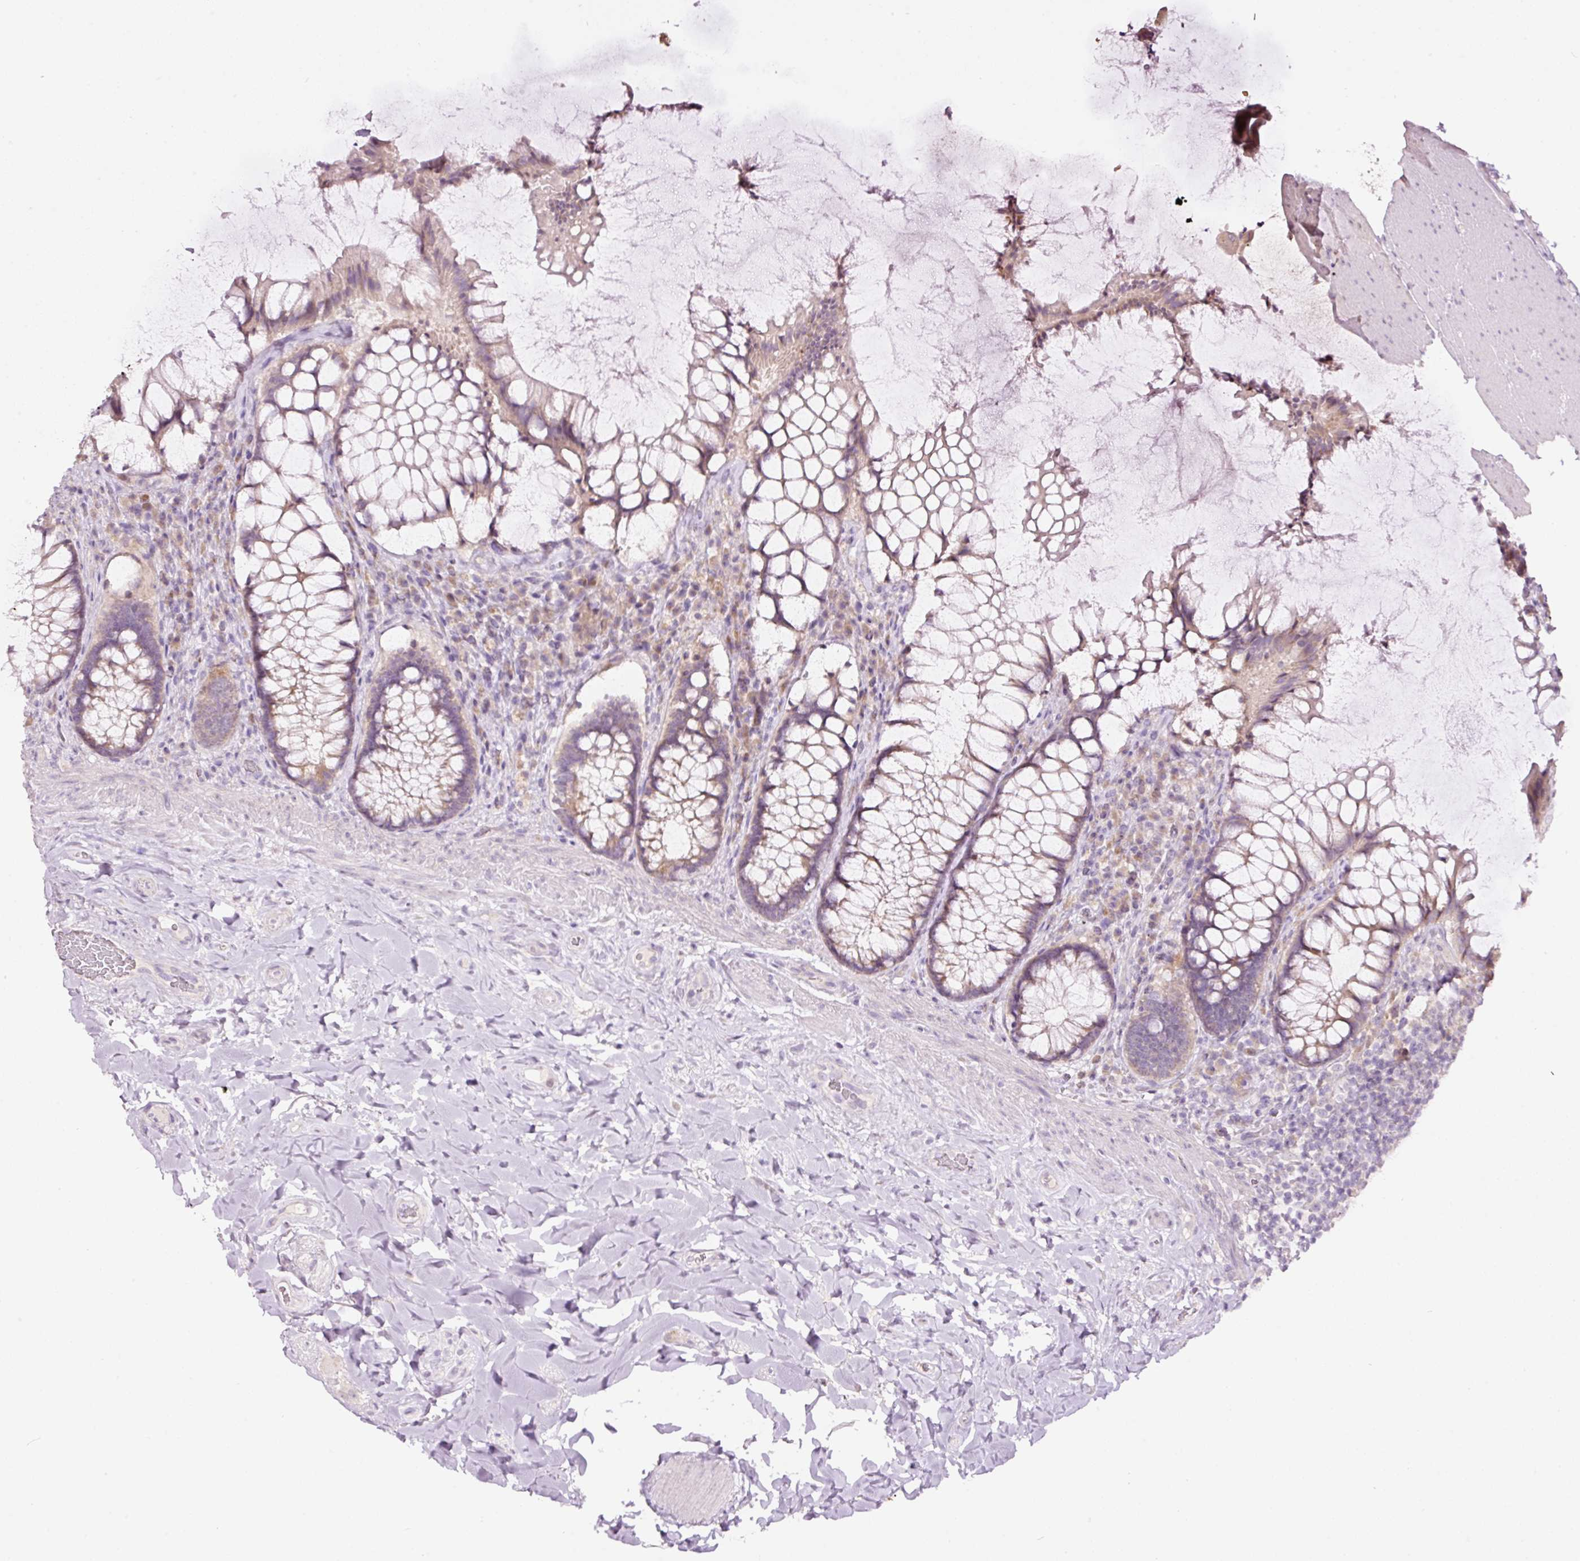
{"staining": {"intensity": "moderate", "quantity": ">75%", "location": "cytoplasmic/membranous"}, "tissue": "rectum", "cell_type": "Glandular cells", "image_type": "normal", "snomed": [{"axis": "morphology", "description": "Normal tissue, NOS"}, {"axis": "topography", "description": "Rectum"}], "caption": "DAB (3,3'-diaminobenzidine) immunohistochemical staining of benign human rectum exhibits moderate cytoplasmic/membranous protein expression in approximately >75% of glandular cells.", "gene": "RSPO2", "patient": {"sex": "female", "age": 58}}